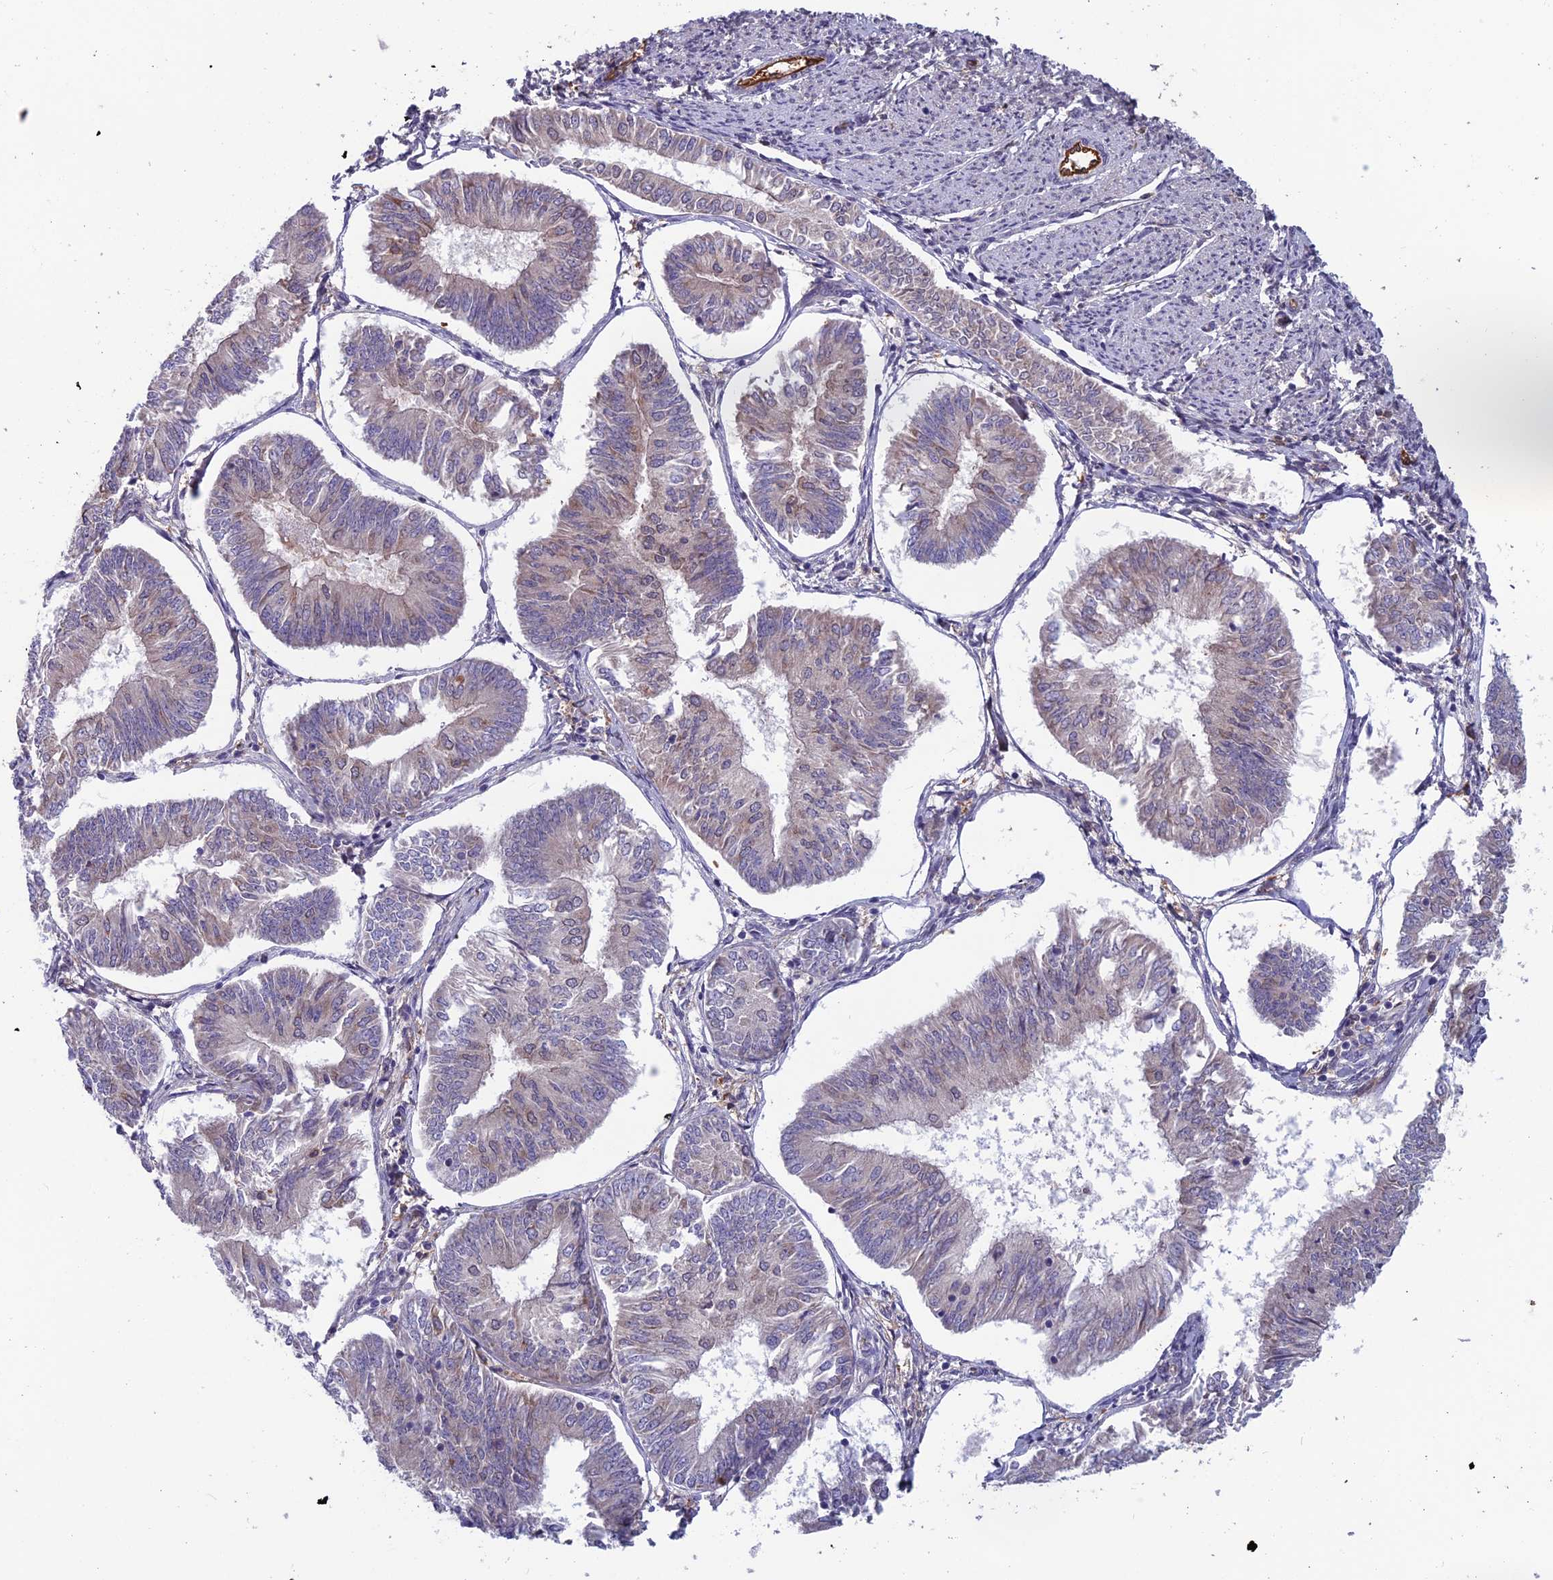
{"staining": {"intensity": "weak", "quantity": "<25%", "location": "cytoplasmic/membranous"}, "tissue": "endometrial cancer", "cell_type": "Tumor cells", "image_type": "cancer", "snomed": [{"axis": "morphology", "description": "Adenocarcinoma, NOS"}, {"axis": "topography", "description": "Endometrium"}], "caption": "This is an immunohistochemistry photomicrograph of endometrial cancer. There is no expression in tumor cells.", "gene": "MAST2", "patient": {"sex": "female", "age": 58}}